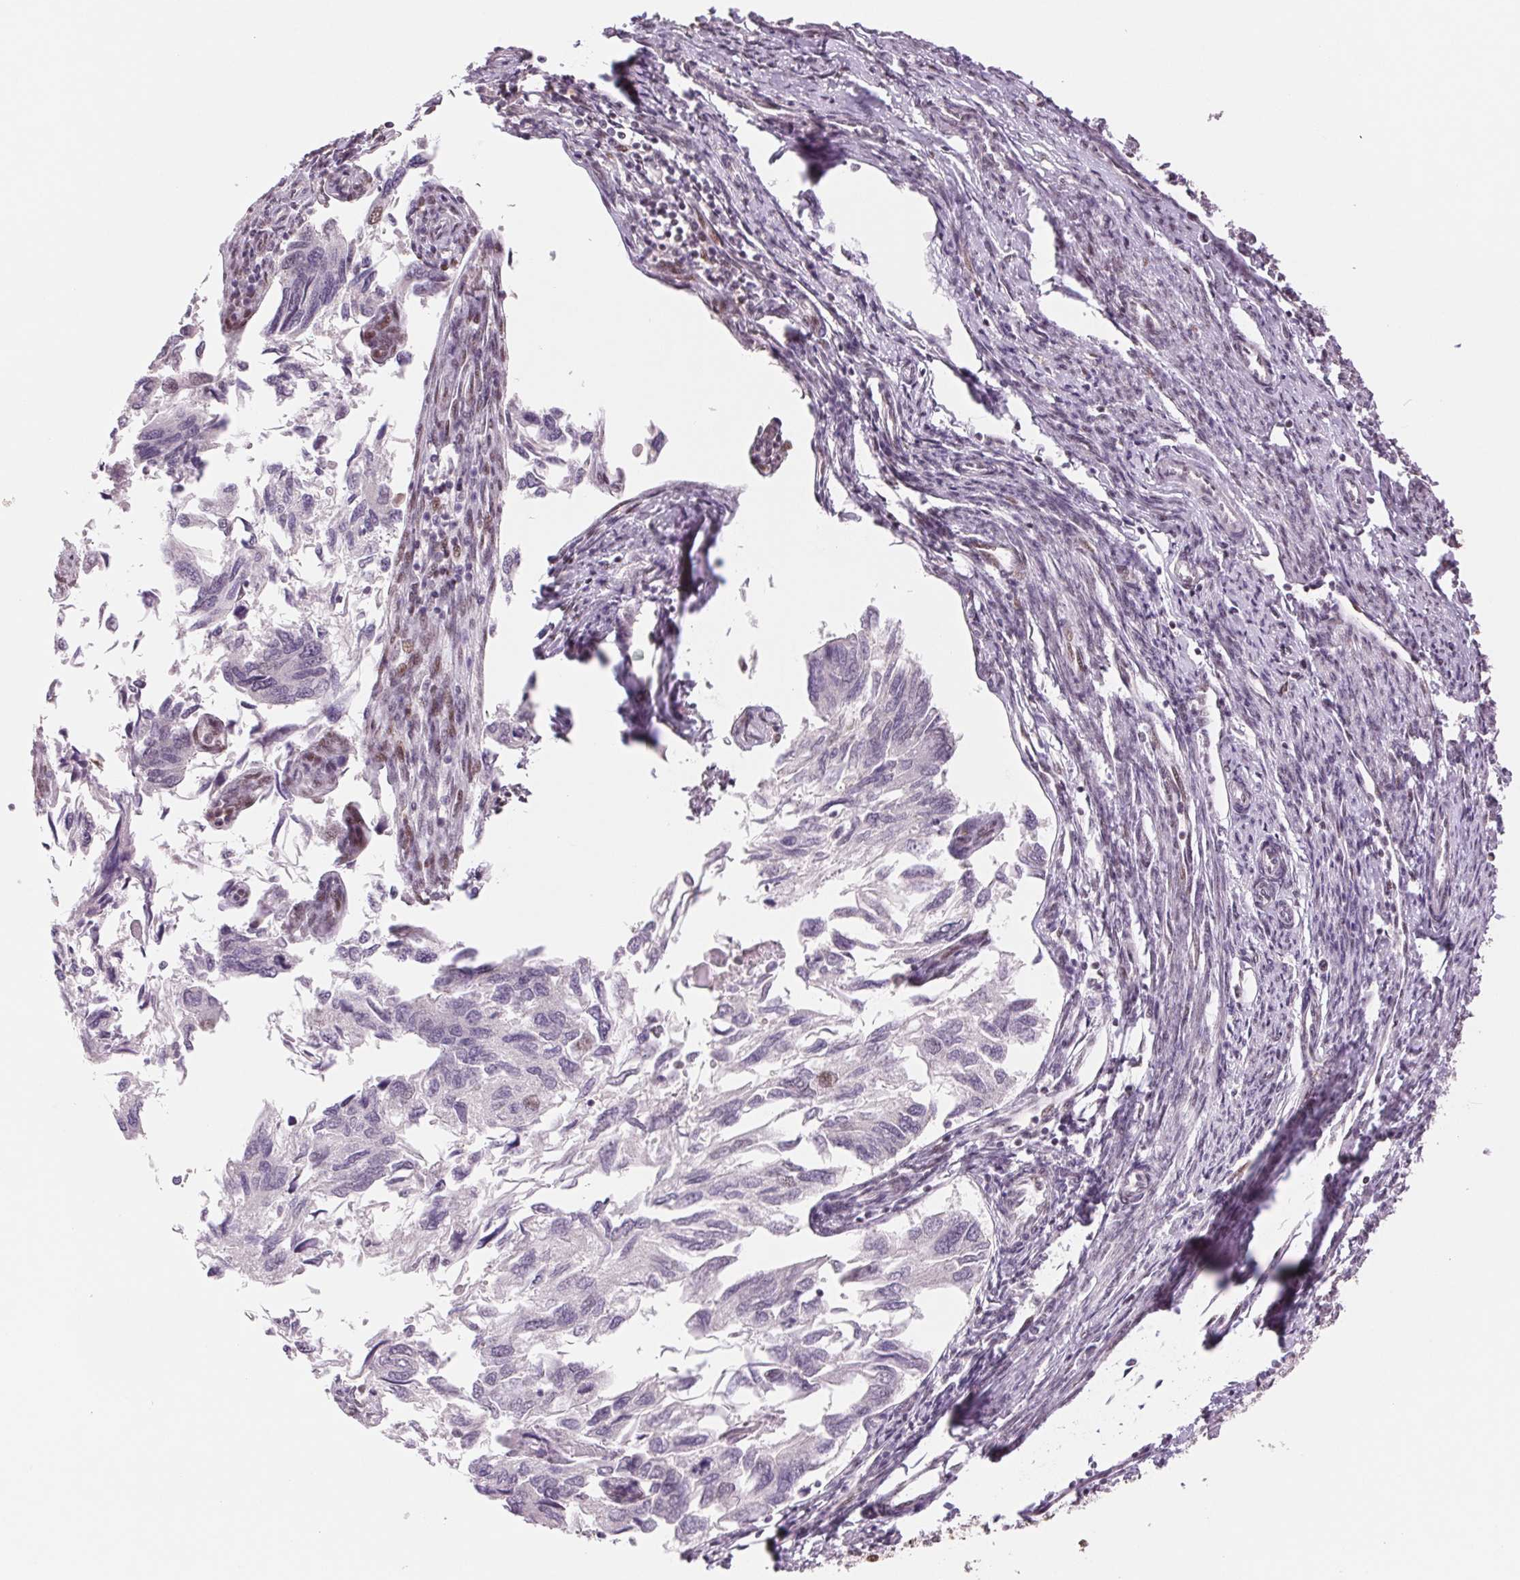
{"staining": {"intensity": "moderate", "quantity": "25%-75%", "location": "nuclear"}, "tissue": "endometrial cancer", "cell_type": "Tumor cells", "image_type": "cancer", "snomed": [{"axis": "morphology", "description": "Carcinoma, NOS"}, {"axis": "topography", "description": "Uterus"}], "caption": "A brown stain highlights moderate nuclear positivity of a protein in human carcinoma (endometrial) tumor cells. The staining is performed using DAB brown chromogen to label protein expression. The nuclei are counter-stained blue using hematoxylin.", "gene": "SREK1", "patient": {"sex": "female", "age": 76}}